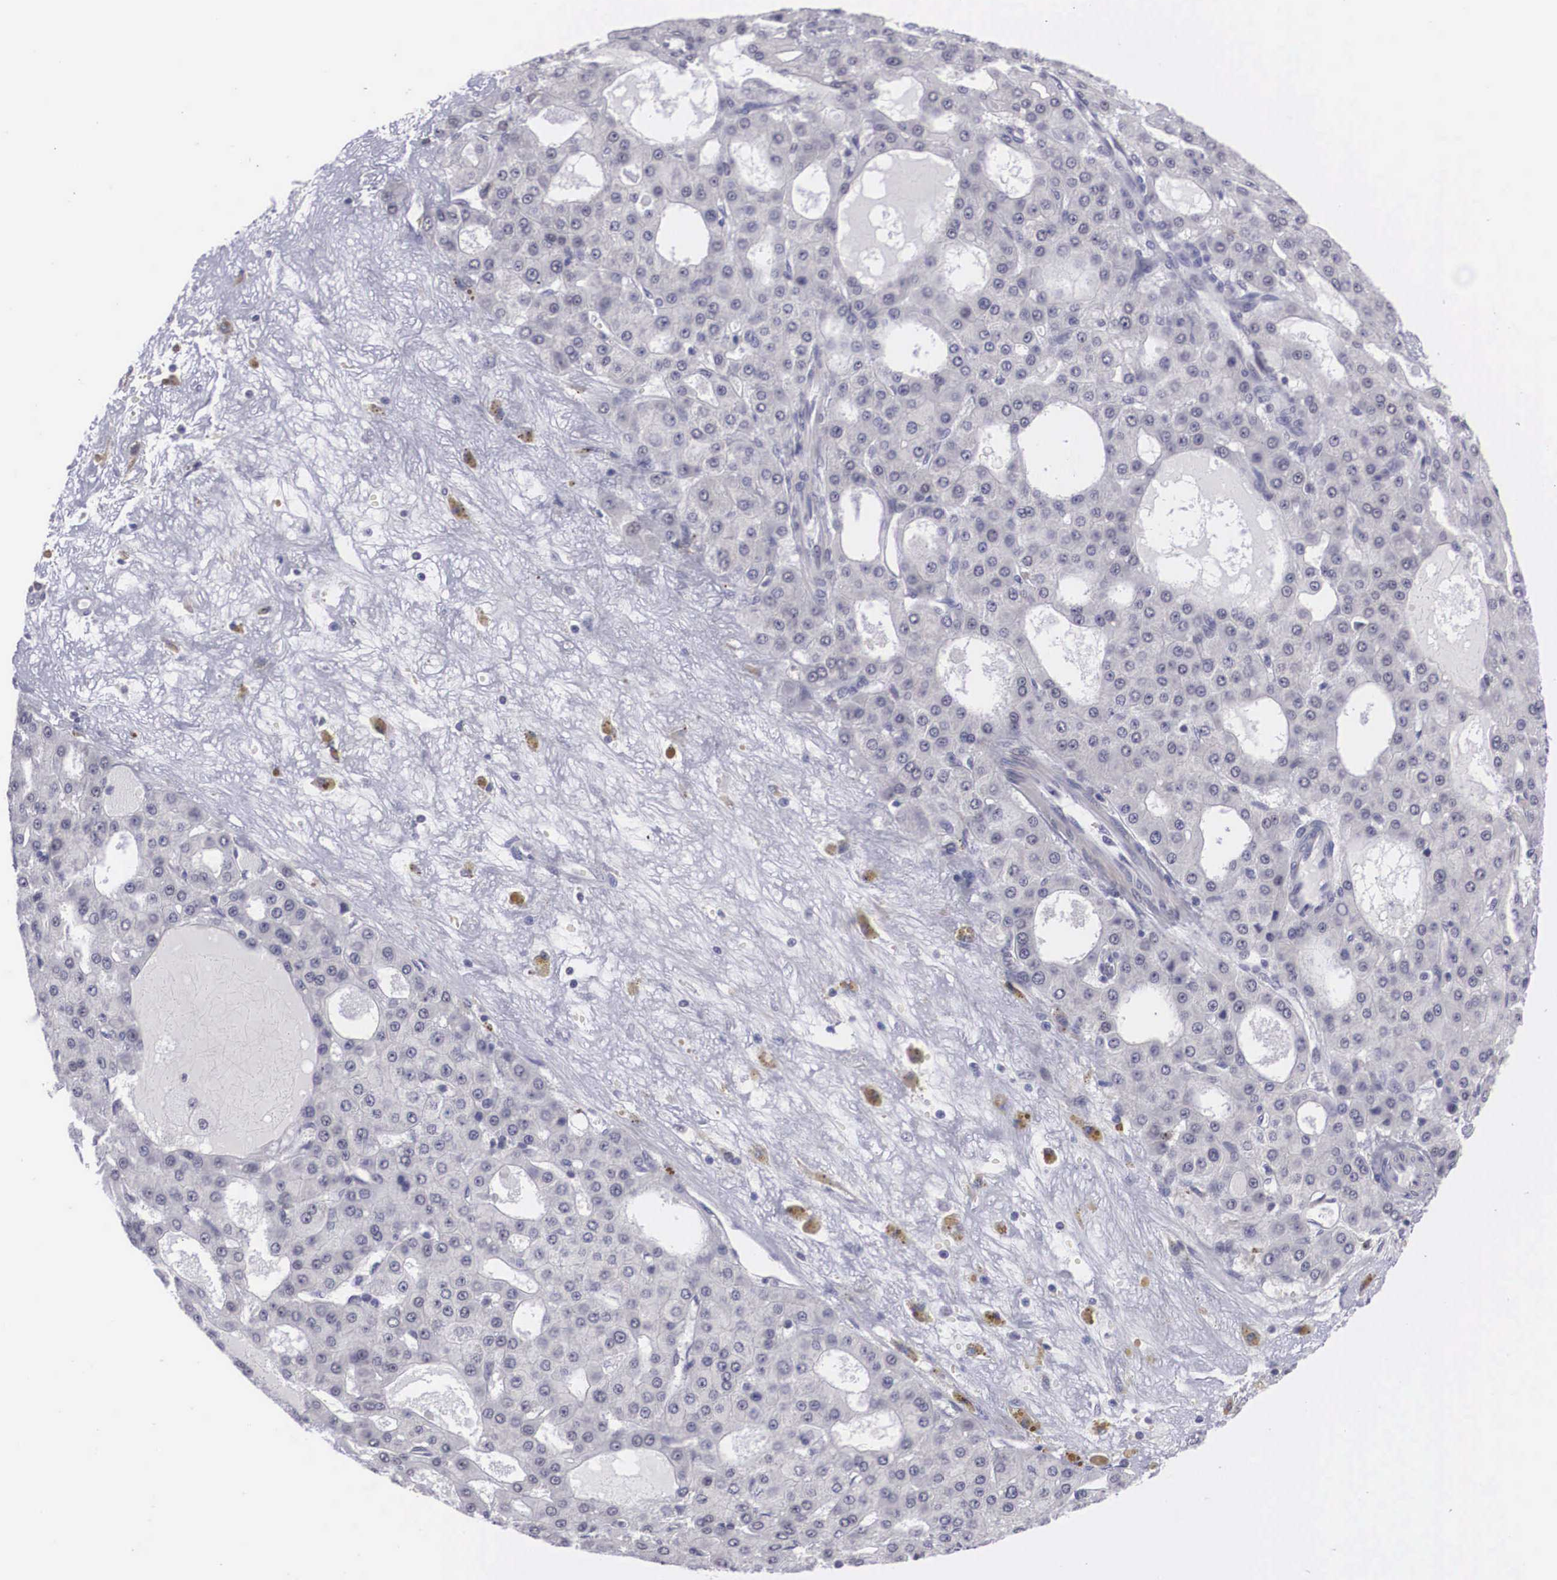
{"staining": {"intensity": "negative", "quantity": "none", "location": "none"}, "tissue": "liver cancer", "cell_type": "Tumor cells", "image_type": "cancer", "snomed": [{"axis": "morphology", "description": "Carcinoma, Hepatocellular, NOS"}, {"axis": "topography", "description": "Liver"}], "caption": "DAB immunohistochemical staining of hepatocellular carcinoma (liver) shows no significant staining in tumor cells.", "gene": "ZNF275", "patient": {"sex": "male", "age": 47}}